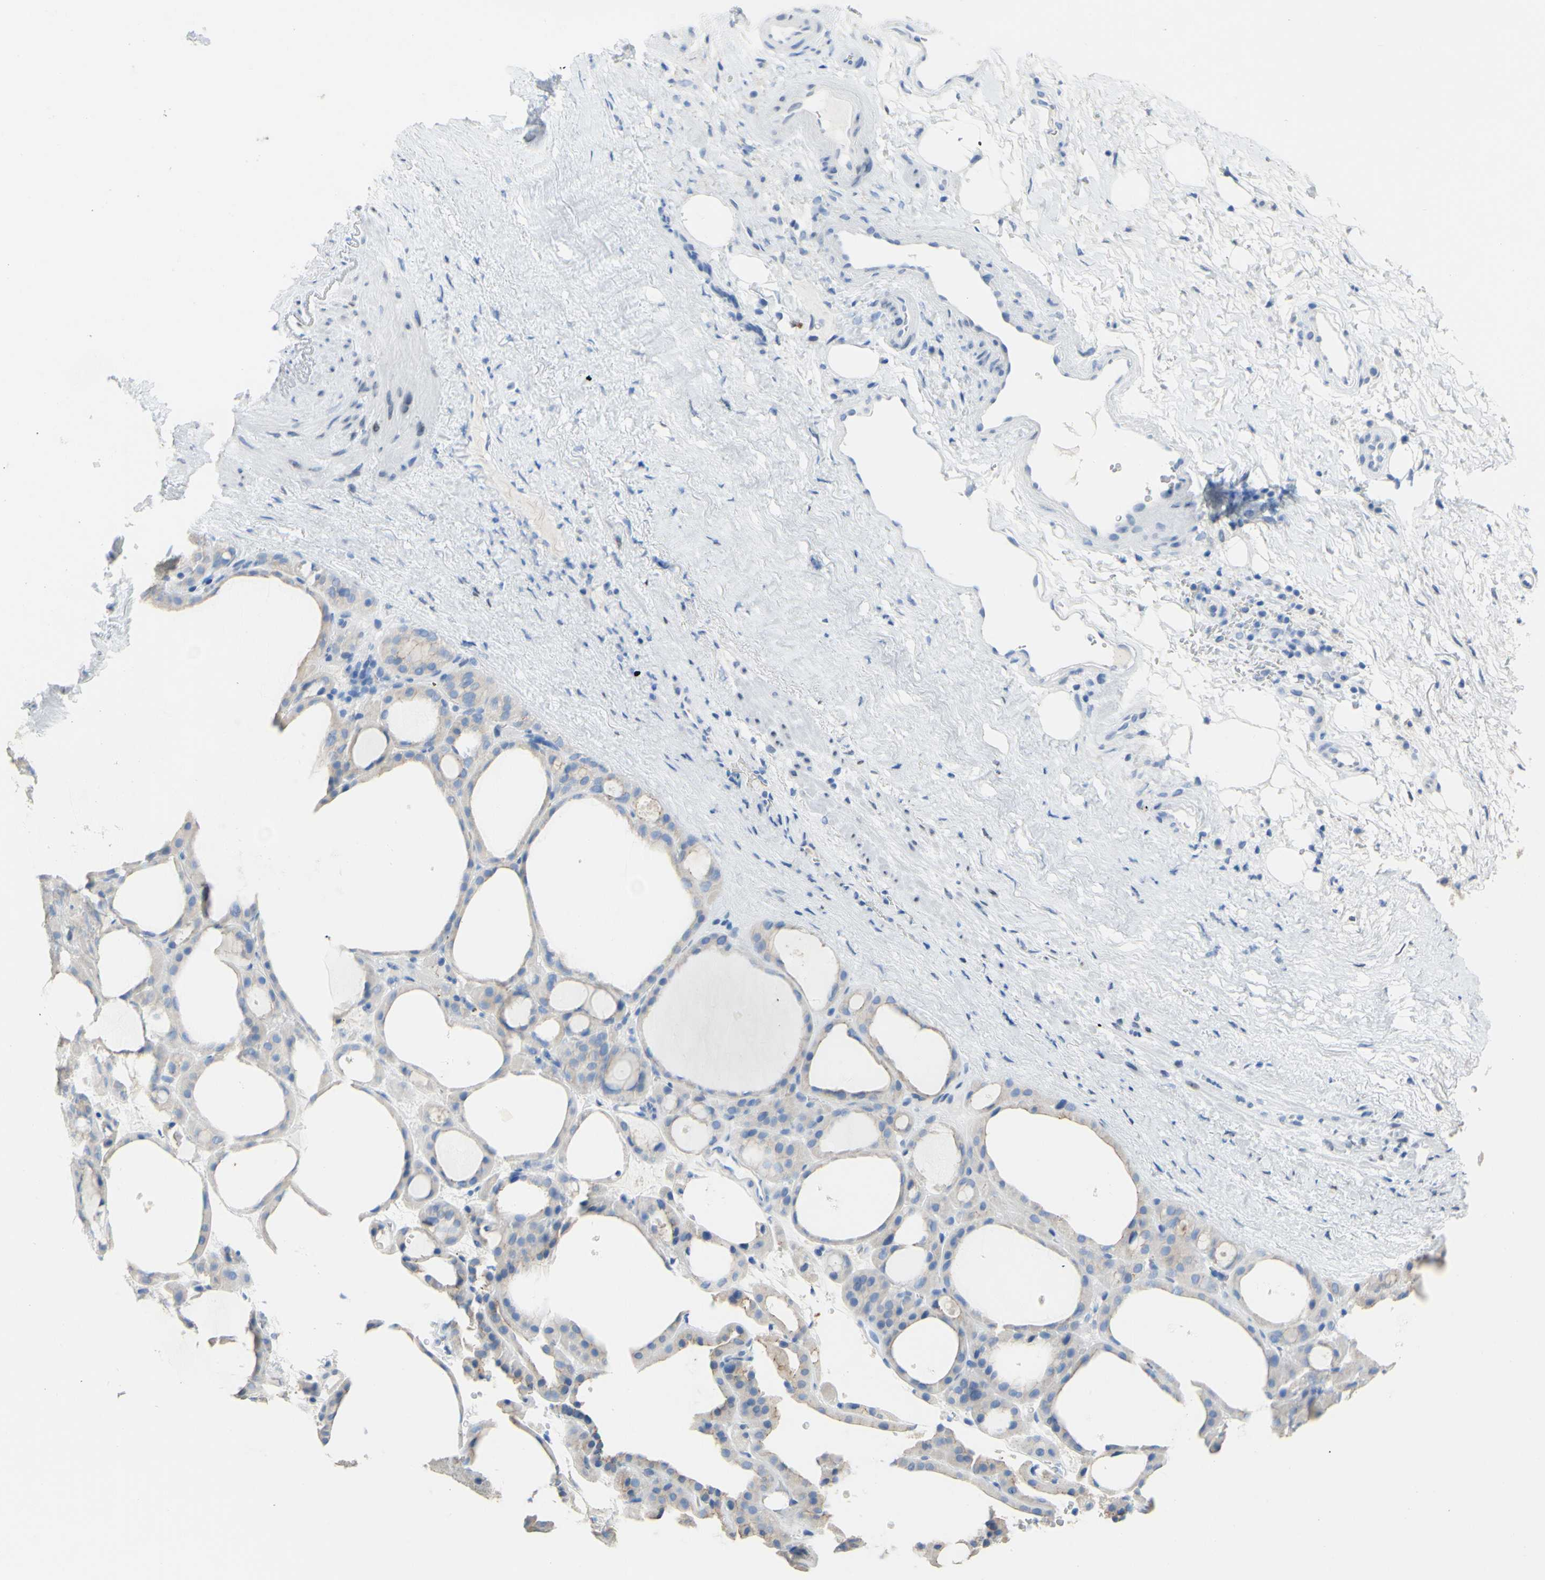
{"staining": {"intensity": "weak", "quantity": "25%-75%", "location": "cytoplasmic/membranous"}, "tissue": "thyroid gland", "cell_type": "Glandular cells", "image_type": "normal", "snomed": [{"axis": "morphology", "description": "Normal tissue, NOS"}, {"axis": "morphology", "description": "Carcinoma, NOS"}, {"axis": "topography", "description": "Thyroid gland"}], "caption": "Thyroid gland stained with immunohistochemistry displays weak cytoplasmic/membranous expression in approximately 25%-75% of glandular cells. Ihc stains the protein in brown and the nuclei are stained blue.", "gene": "DSC2", "patient": {"sex": "female", "age": 86}}